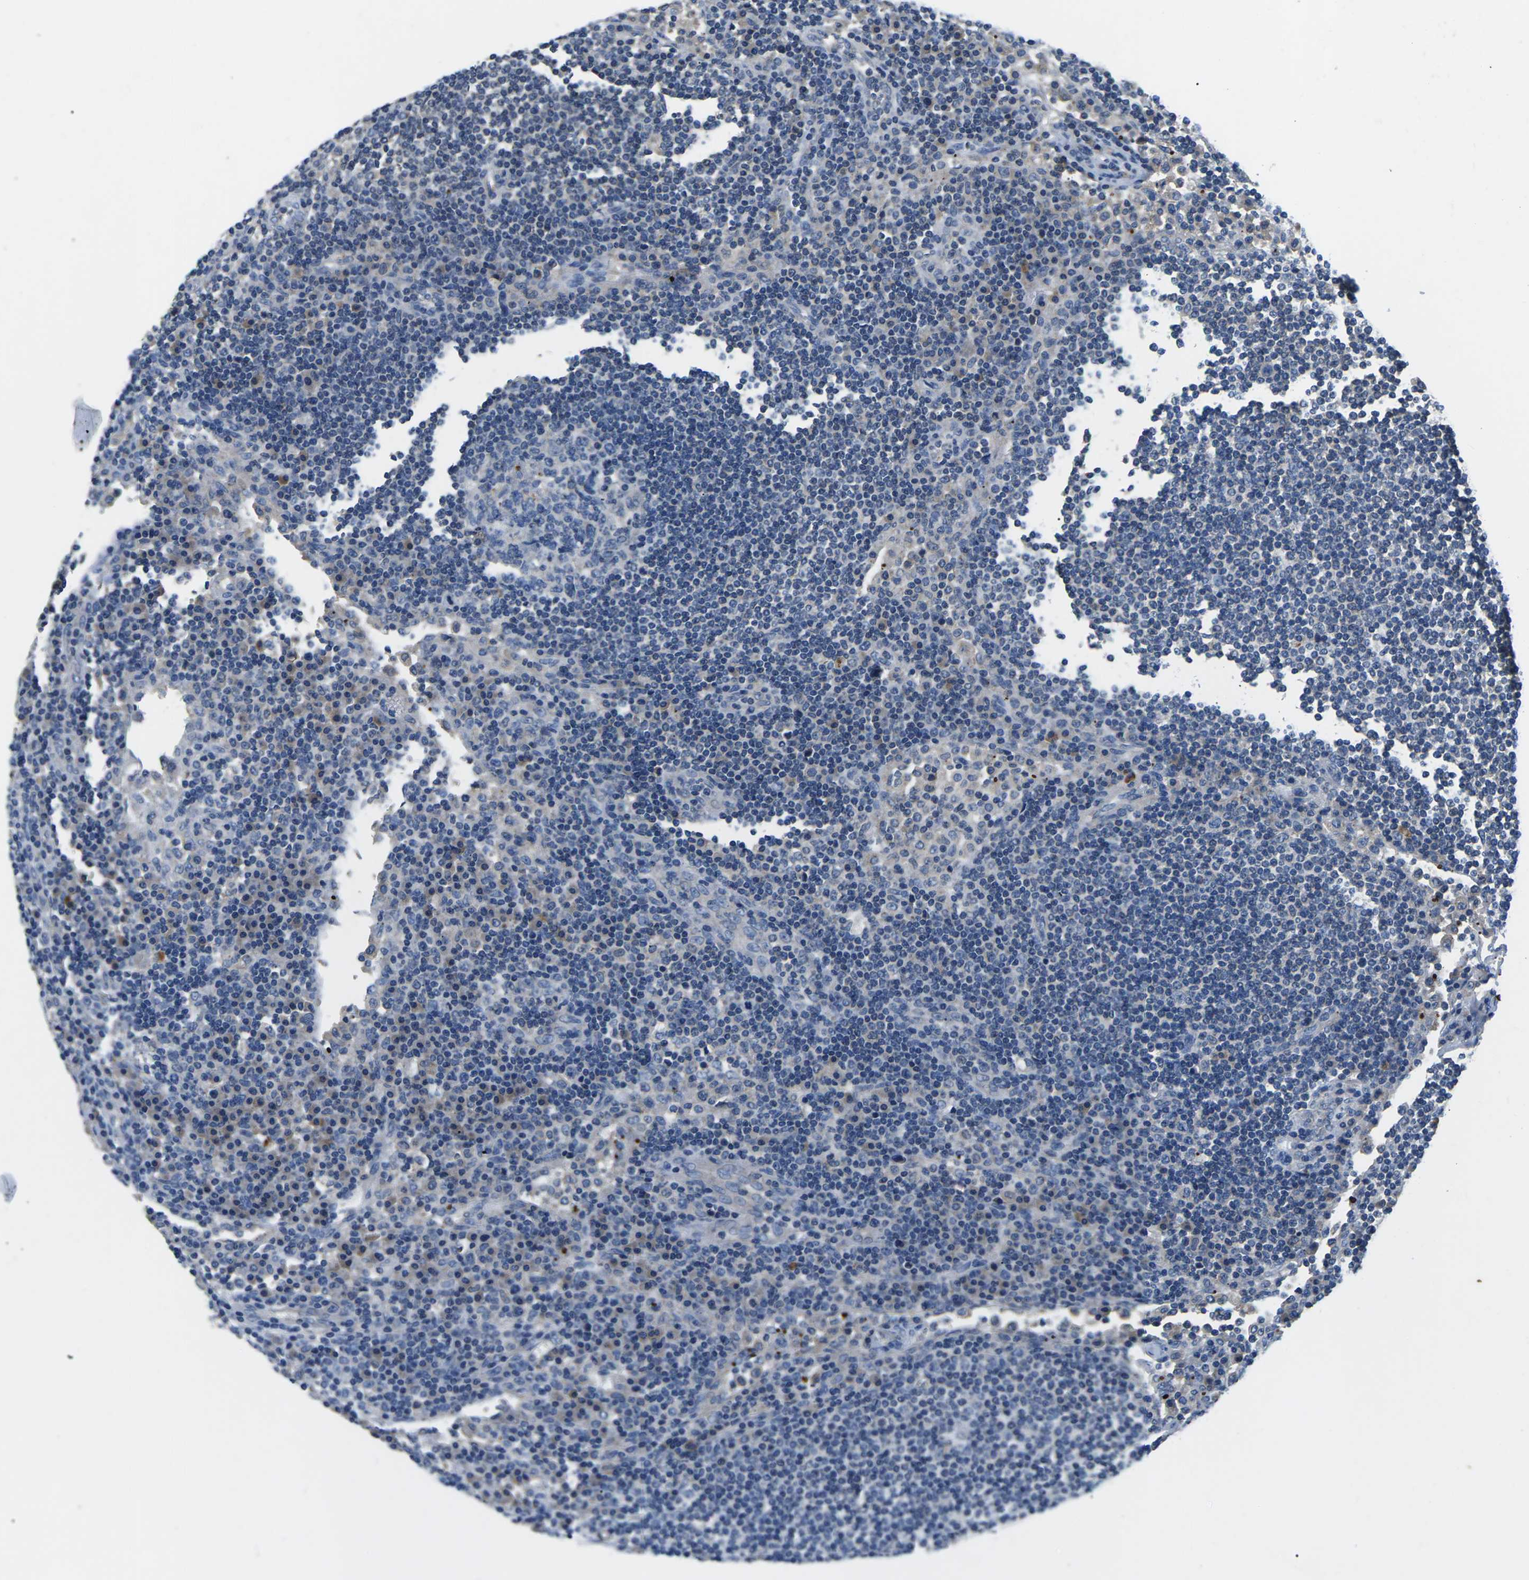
{"staining": {"intensity": "negative", "quantity": "none", "location": "none"}, "tissue": "lymph node", "cell_type": "Germinal center cells", "image_type": "normal", "snomed": [{"axis": "morphology", "description": "Normal tissue, NOS"}, {"axis": "topography", "description": "Lymph node"}], "caption": "Immunohistochemistry (IHC) of normal lymph node exhibits no positivity in germinal center cells.", "gene": "PDCD6IP", "patient": {"sex": "female", "age": 53}}